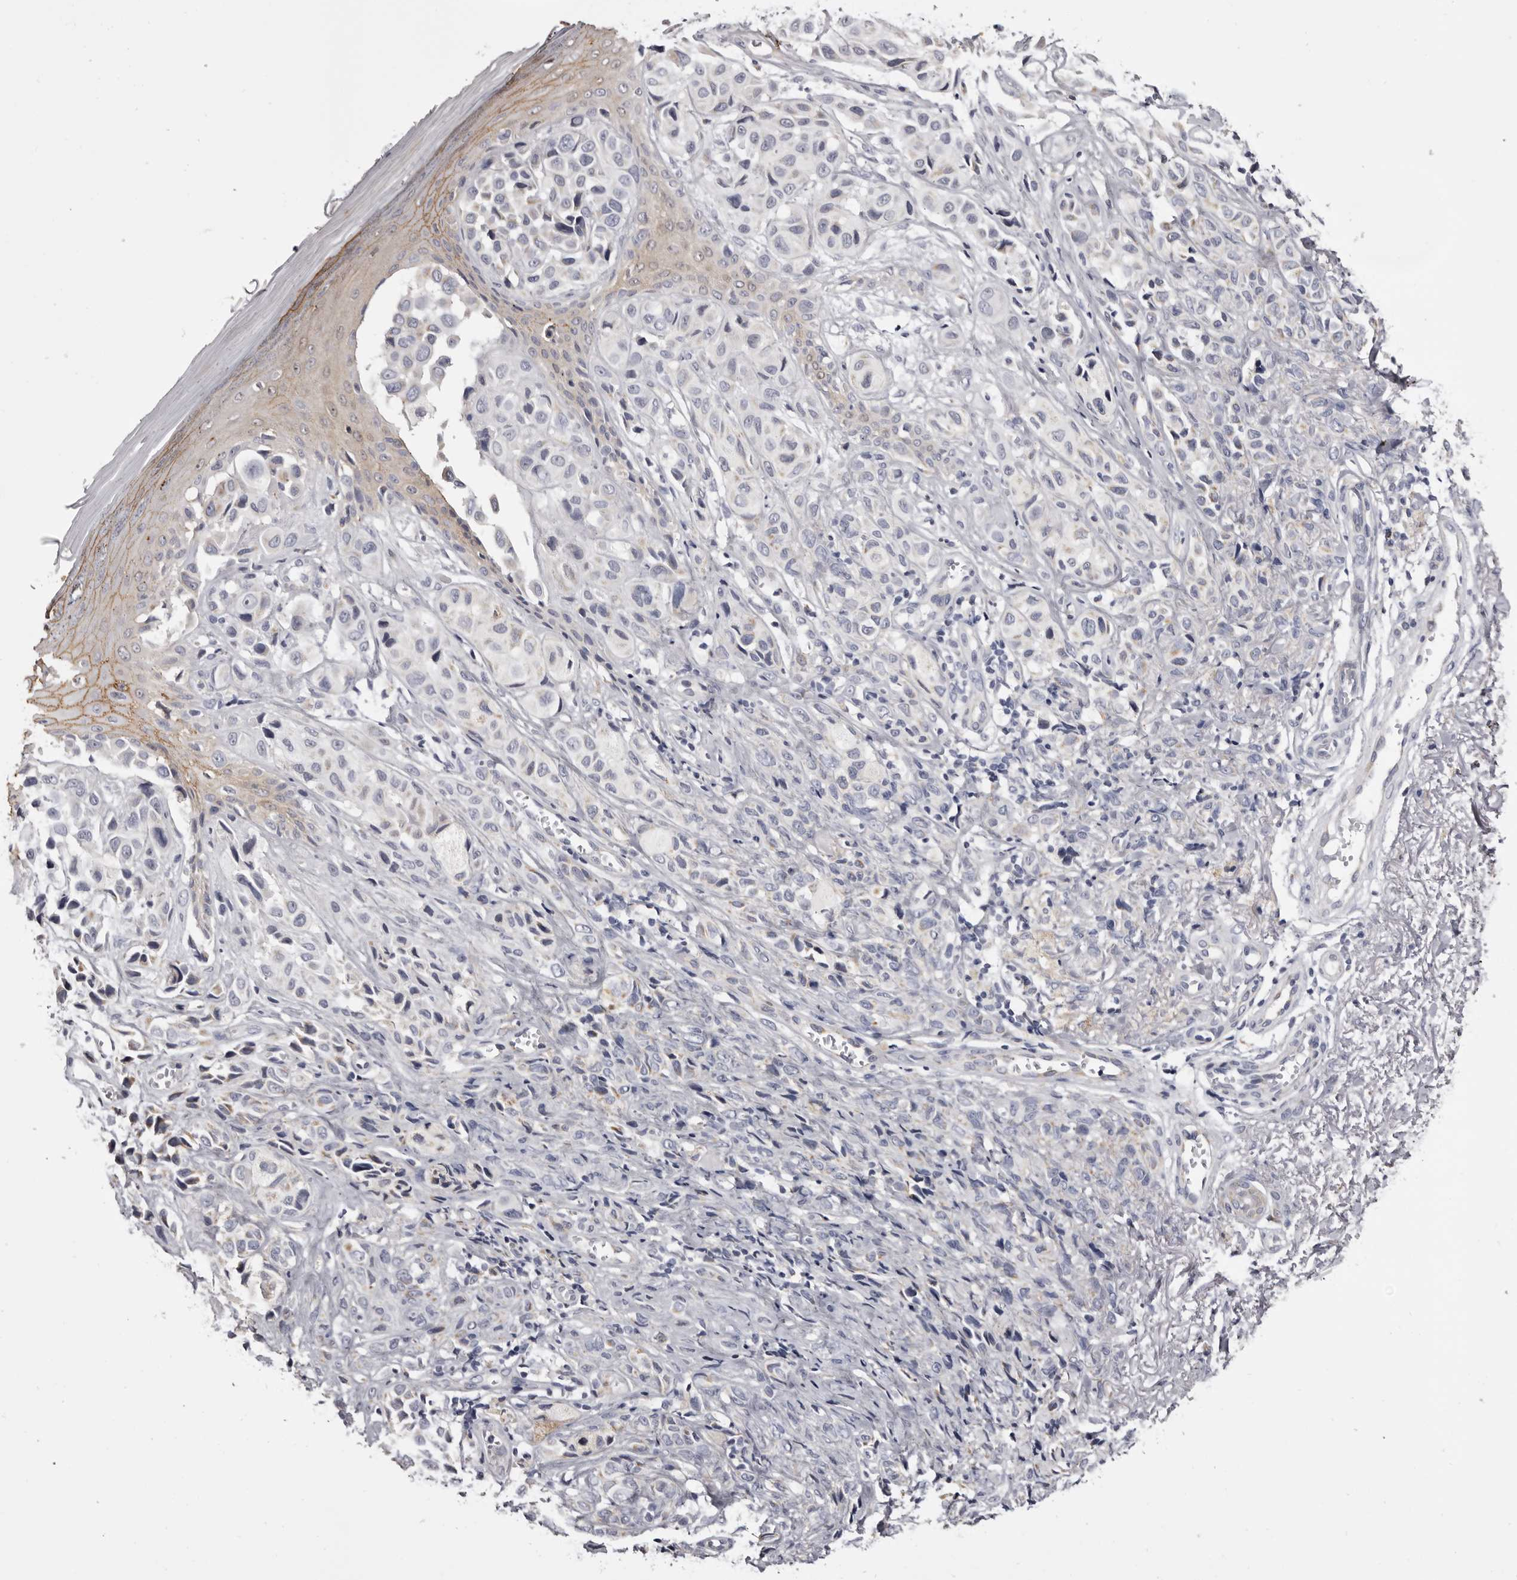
{"staining": {"intensity": "negative", "quantity": "none", "location": "none"}, "tissue": "melanoma", "cell_type": "Tumor cells", "image_type": "cancer", "snomed": [{"axis": "morphology", "description": "Malignant melanoma, NOS"}, {"axis": "topography", "description": "Skin"}], "caption": "Micrograph shows no protein staining in tumor cells of malignant melanoma tissue.", "gene": "CASQ1", "patient": {"sex": "female", "age": 58}}